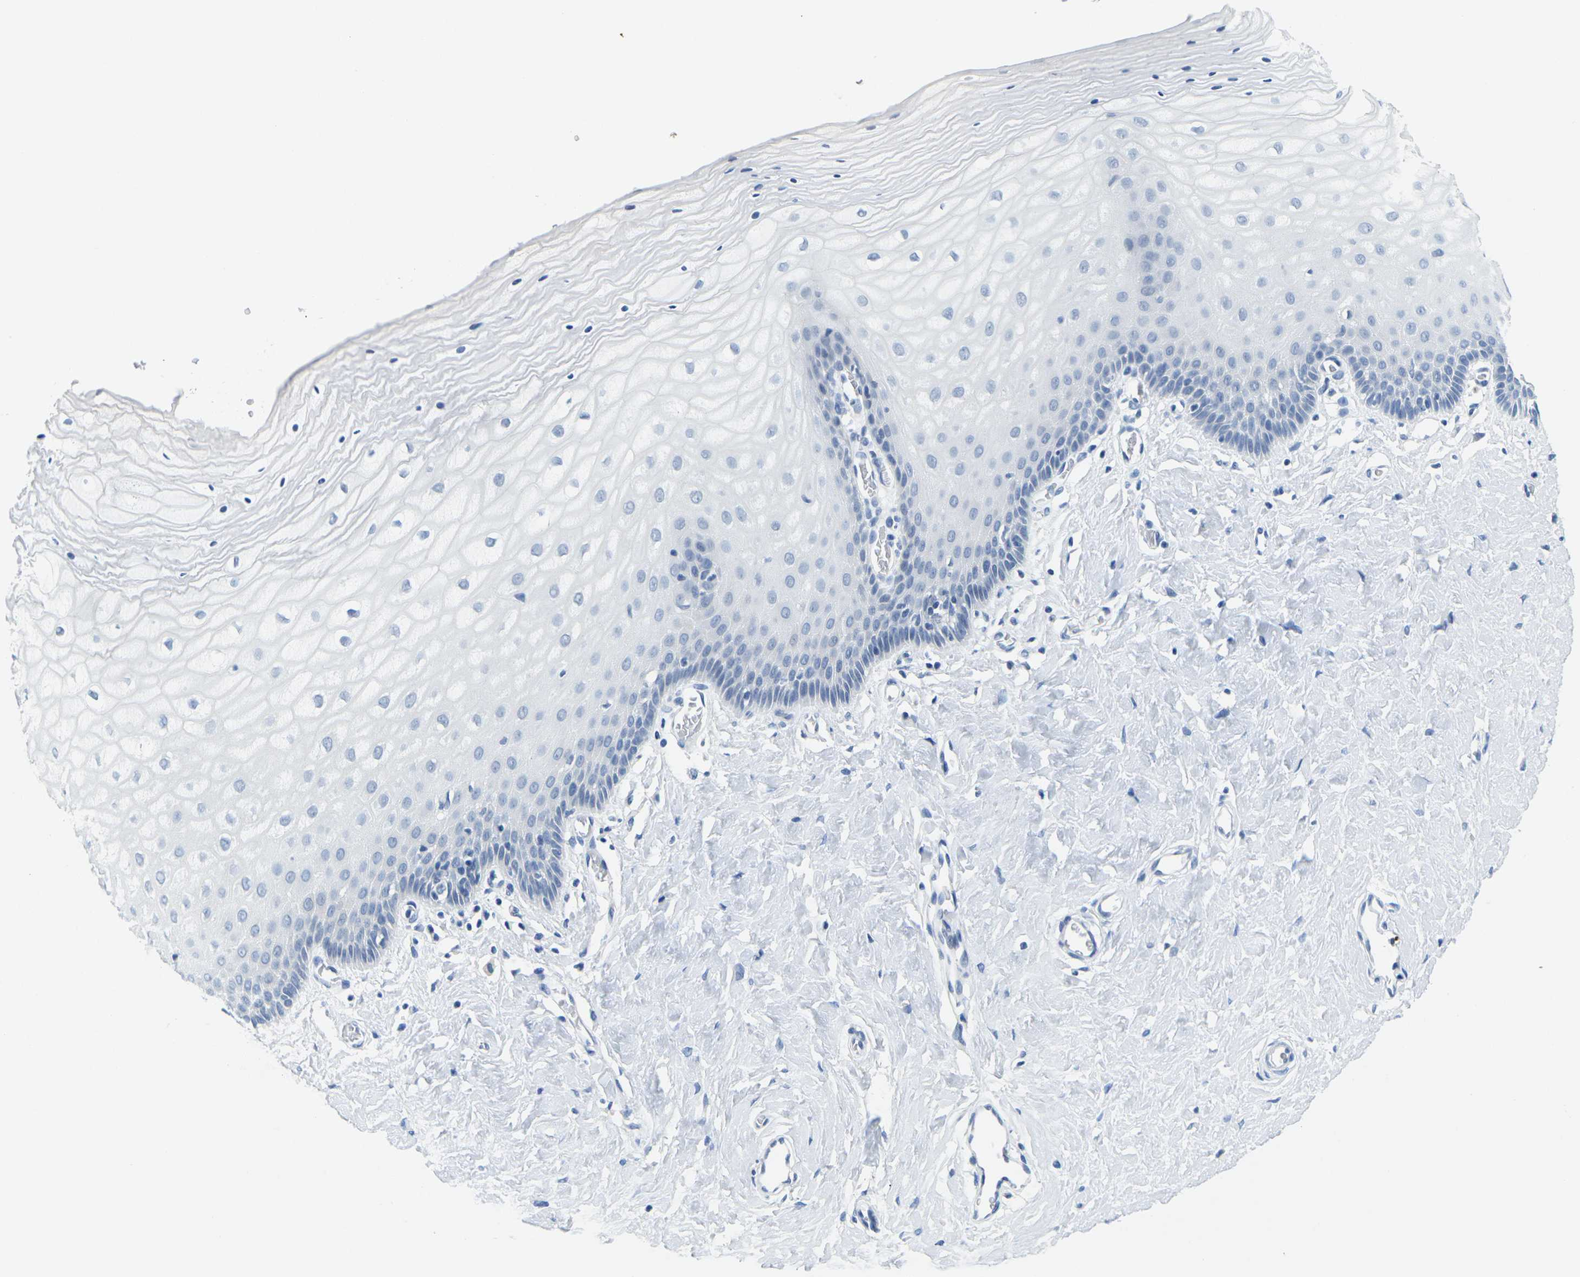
{"staining": {"intensity": "negative", "quantity": "none", "location": "none"}, "tissue": "cervix", "cell_type": "Glandular cells", "image_type": "normal", "snomed": [{"axis": "morphology", "description": "Normal tissue, NOS"}, {"axis": "topography", "description": "Cervix"}], "caption": "Histopathology image shows no protein positivity in glandular cells of normal cervix. (Stains: DAB immunohistochemistry with hematoxylin counter stain, Microscopy: brightfield microscopy at high magnification).", "gene": "GPR15", "patient": {"sex": "female", "age": 55}}